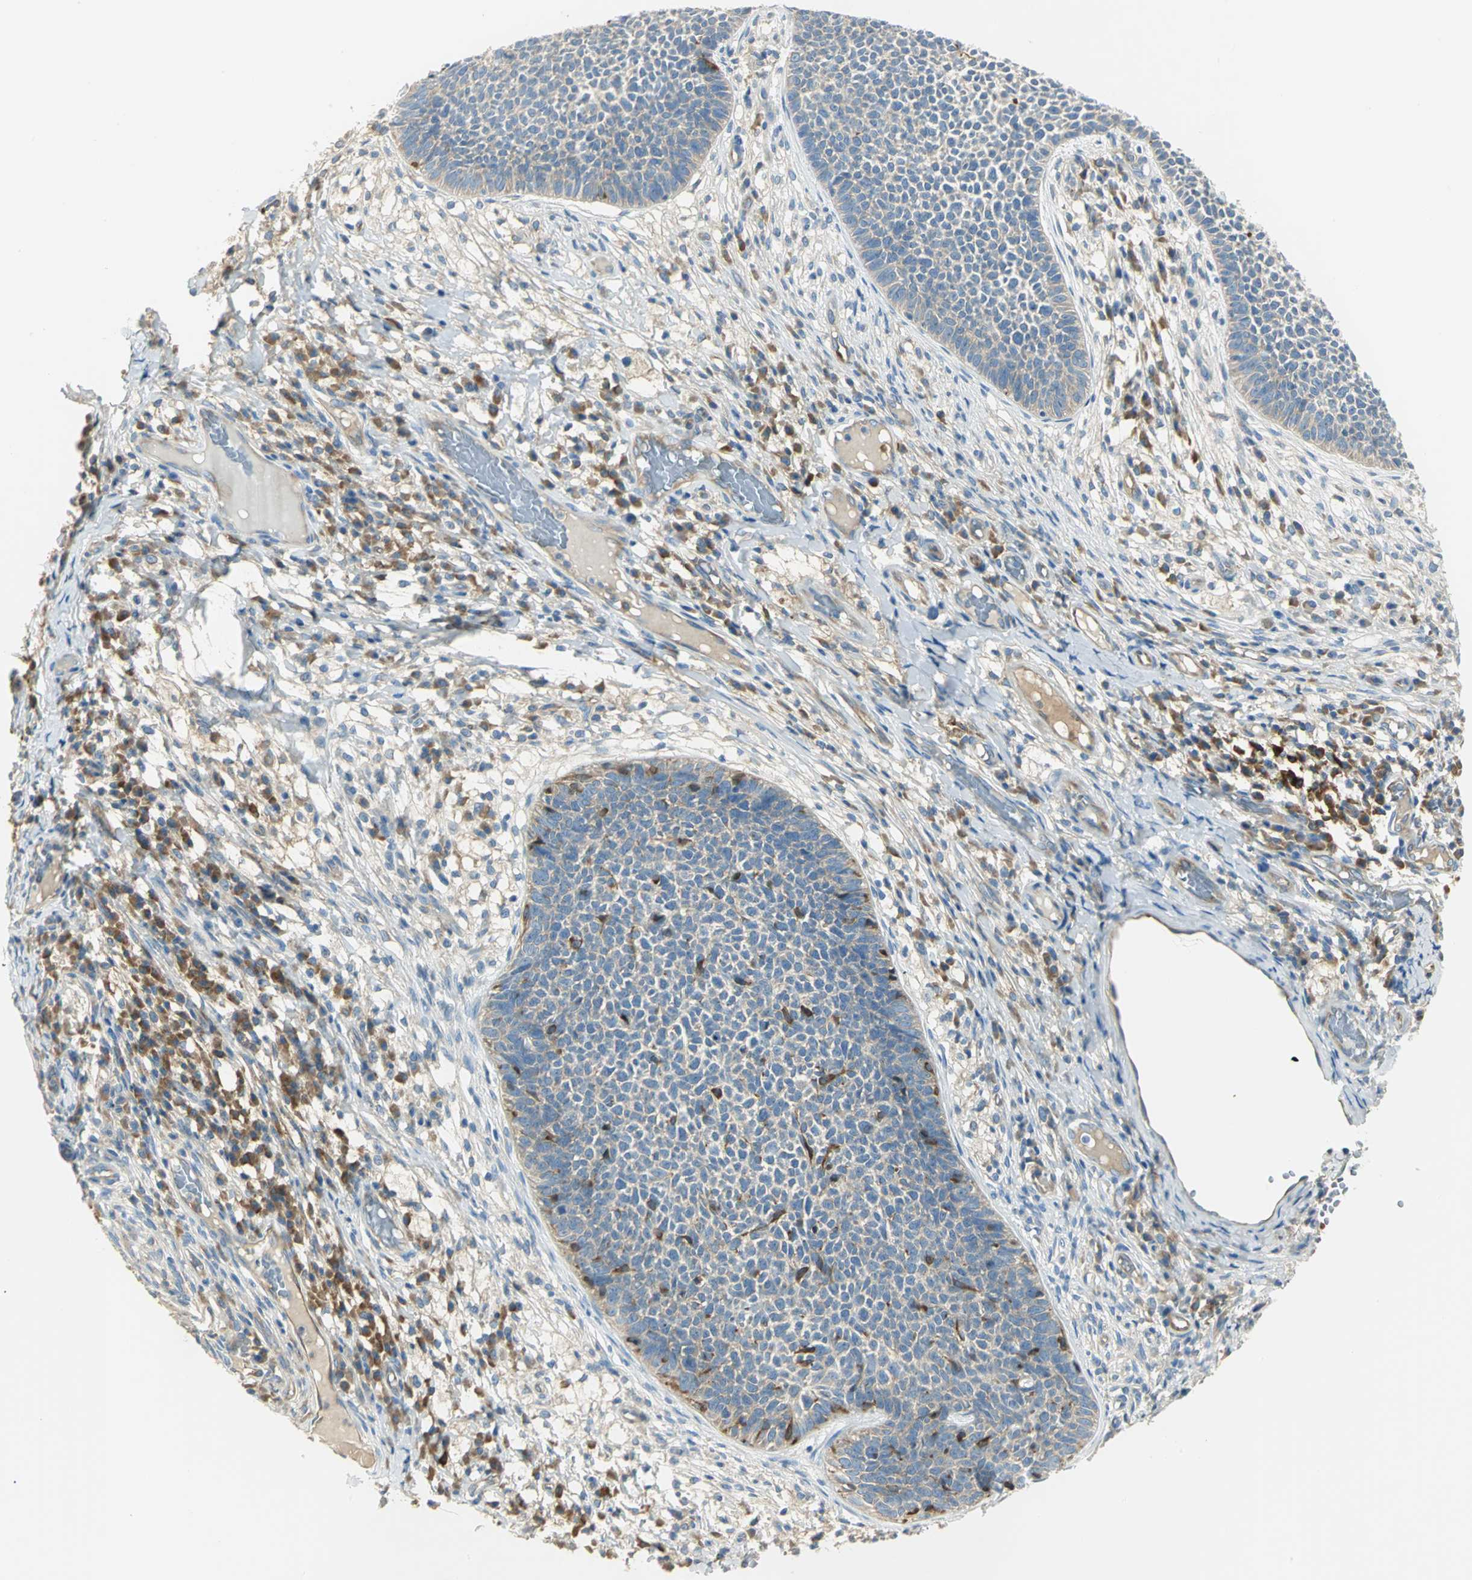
{"staining": {"intensity": "moderate", "quantity": ">75%", "location": "cytoplasmic/membranous"}, "tissue": "skin cancer", "cell_type": "Tumor cells", "image_type": "cancer", "snomed": [{"axis": "morphology", "description": "Basal cell carcinoma"}, {"axis": "topography", "description": "Skin"}], "caption": "Human basal cell carcinoma (skin) stained for a protein (brown) demonstrates moderate cytoplasmic/membranous positive expression in about >75% of tumor cells.", "gene": "WARS1", "patient": {"sex": "female", "age": 84}}